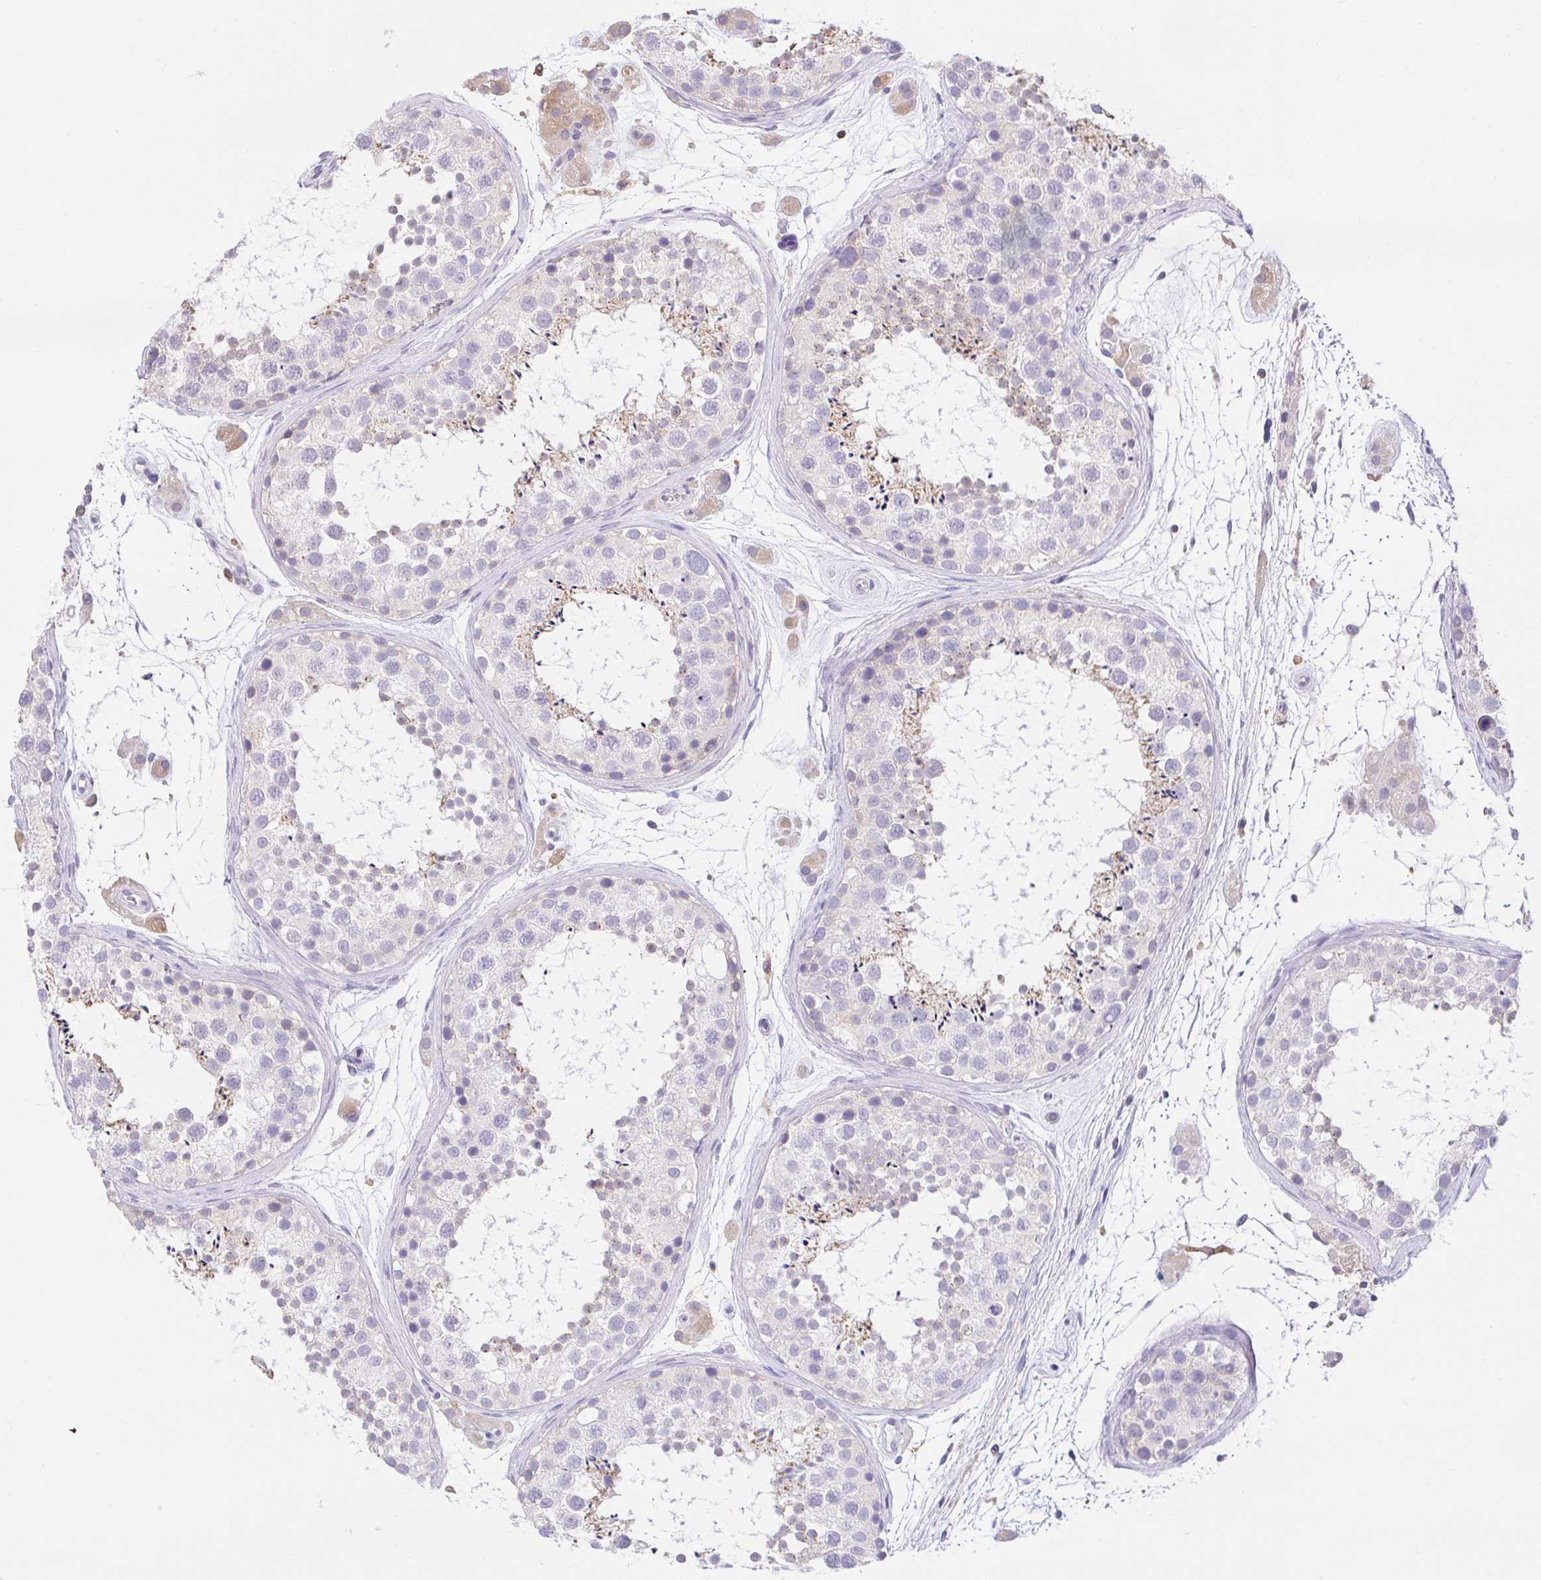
{"staining": {"intensity": "weak", "quantity": "<25%", "location": "cytoplasmic/membranous"}, "tissue": "testis", "cell_type": "Cells in seminiferous ducts", "image_type": "normal", "snomed": [{"axis": "morphology", "description": "Normal tissue, NOS"}, {"axis": "topography", "description": "Testis"}], "caption": "Immunohistochemistry histopathology image of normal testis stained for a protein (brown), which shows no positivity in cells in seminiferous ducts. (Immunohistochemistry, brightfield microscopy, high magnification).", "gene": "SKAP1", "patient": {"sex": "male", "age": 41}}